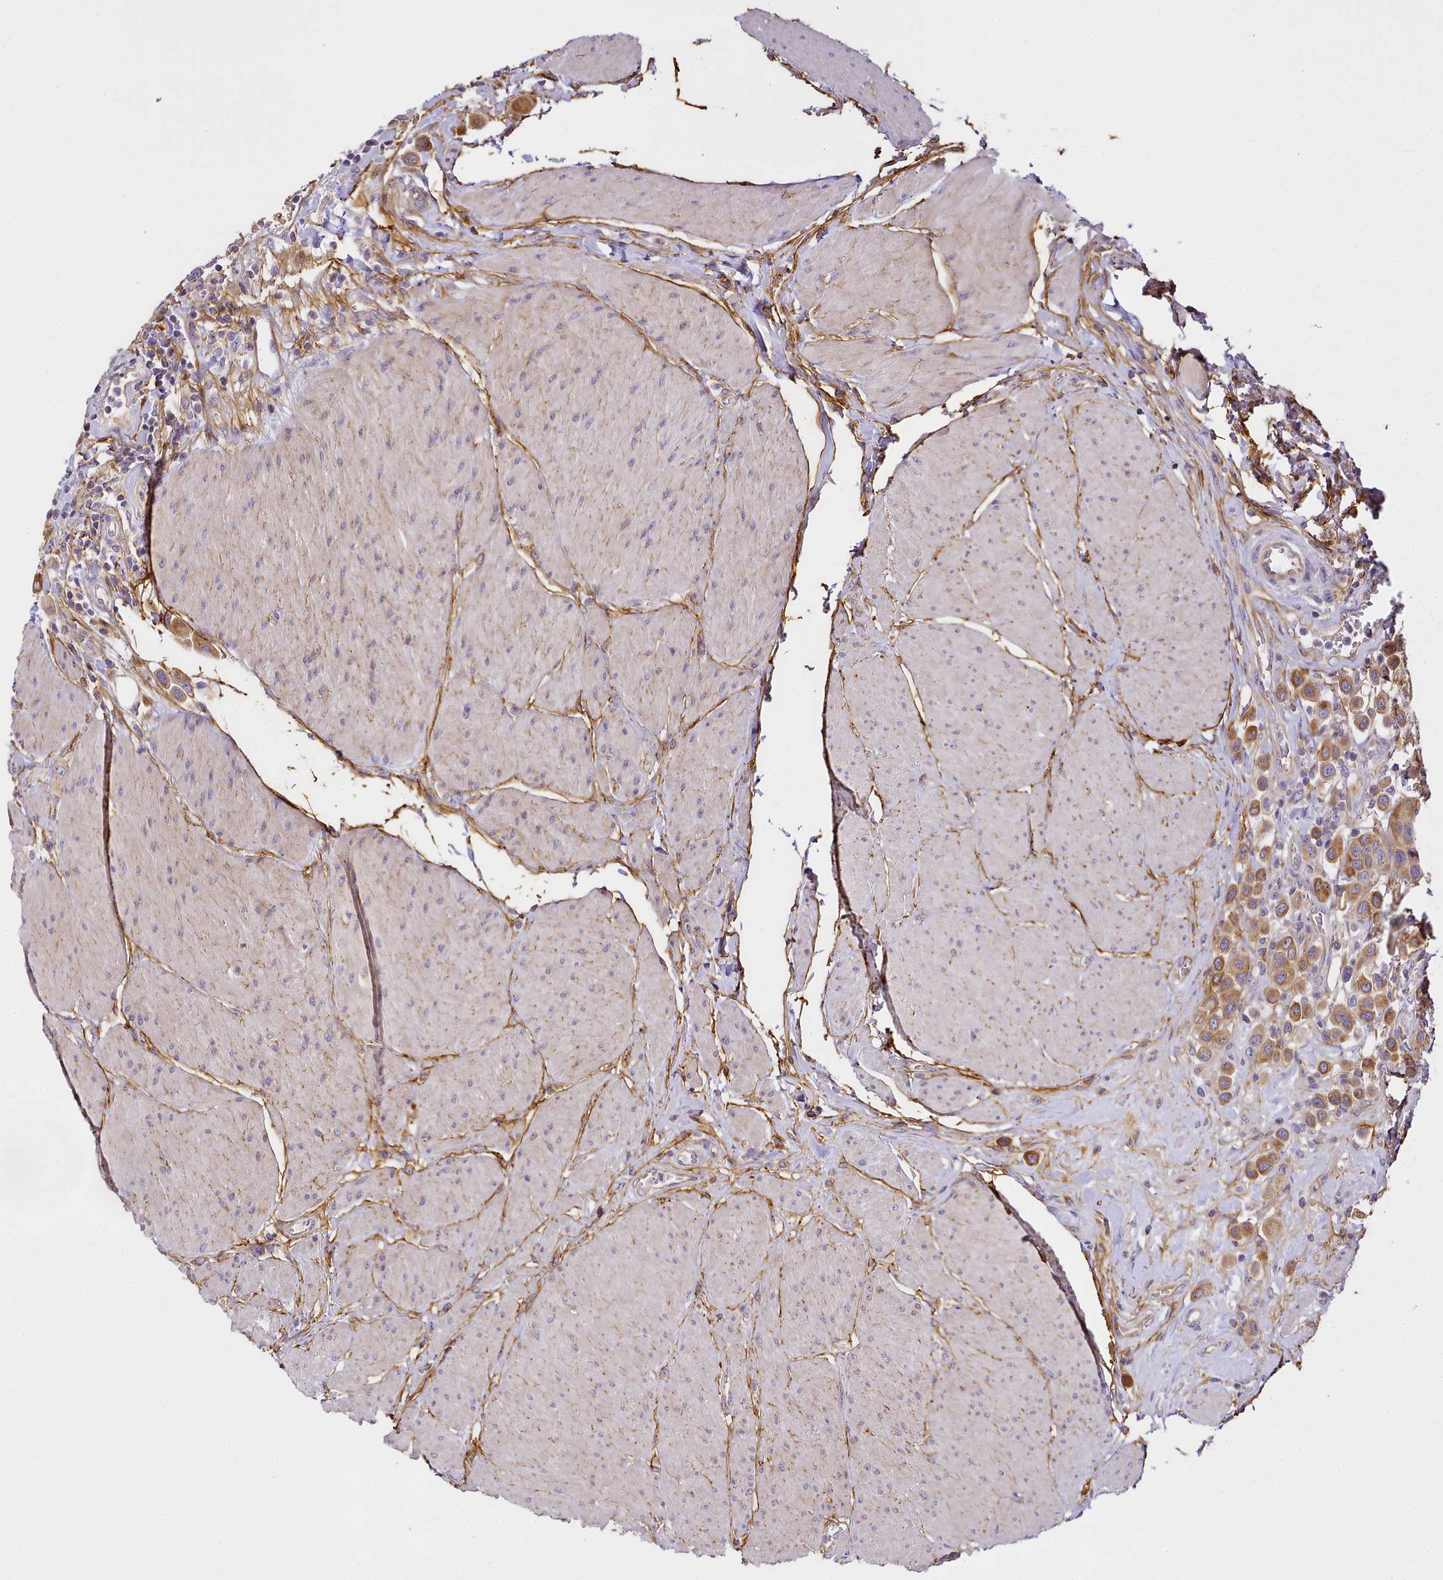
{"staining": {"intensity": "moderate", "quantity": ">75%", "location": "cytoplasmic/membranous"}, "tissue": "urothelial cancer", "cell_type": "Tumor cells", "image_type": "cancer", "snomed": [{"axis": "morphology", "description": "Urothelial carcinoma, High grade"}, {"axis": "topography", "description": "Urinary bladder"}], "caption": "IHC image of urothelial cancer stained for a protein (brown), which reveals medium levels of moderate cytoplasmic/membranous positivity in about >75% of tumor cells.", "gene": "NBPF1", "patient": {"sex": "male", "age": 50}}